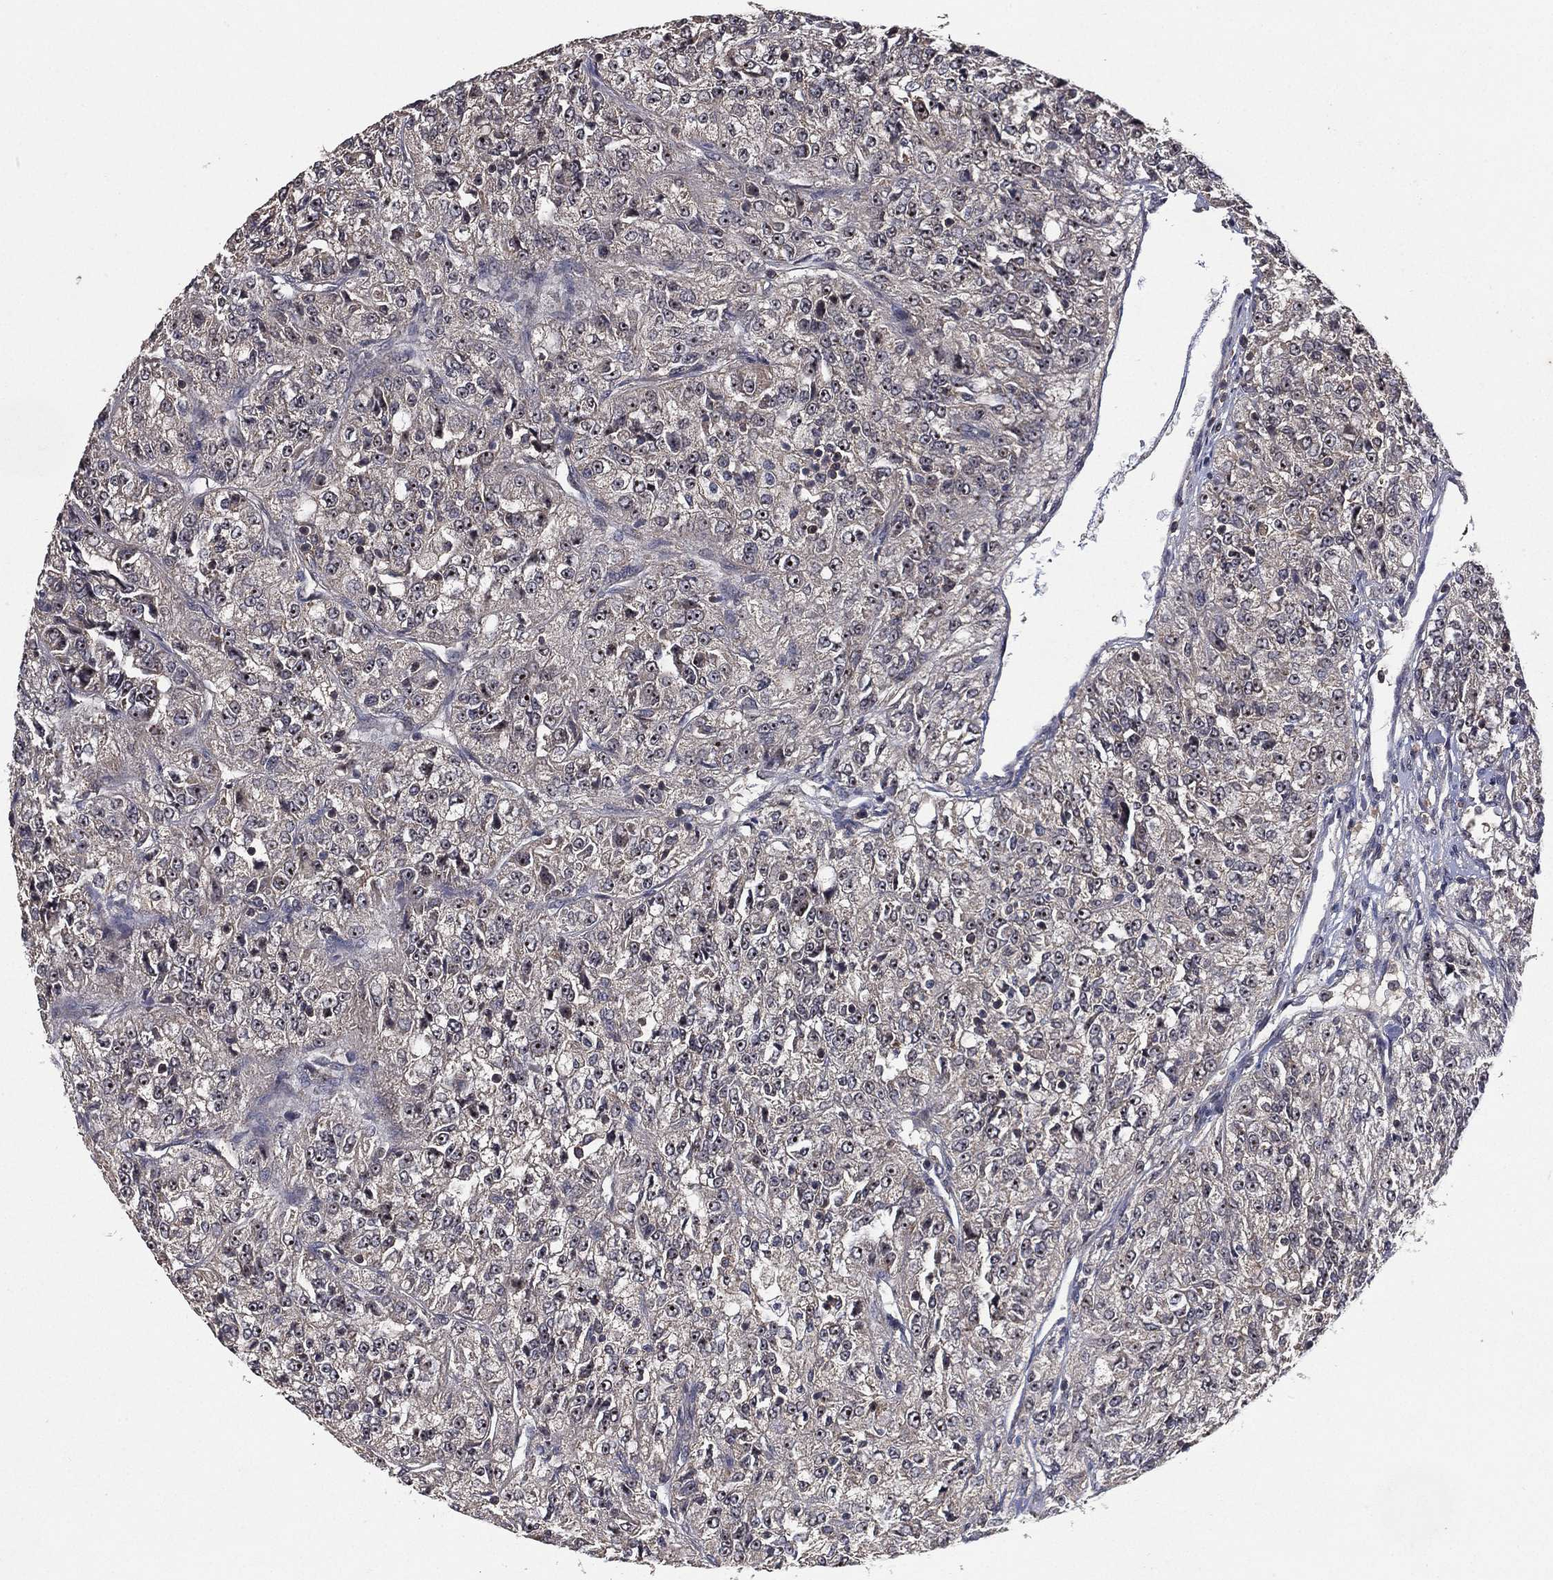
{"staining": {"intensity": "negative", "quantity": "none", "location": "none"}, "tissue": "renal cancer", "cell_type": "Tumor cells", "image_type": "cancer", "snomed": [{"axis": "morphology", "description": "Adenocarcinoma, NOS"}, {"axis": "topography", "description": "Kidney"}], "caption": "IHC photomicrograph of neoplastic tissue: human renal cancer (adenocarcinoma) stained with DAB (3,3'-diaminobenzidine) shows no significant protein positivity in tumor cells. (DAB (3,3'-diaminobenzidine) immunohistochemistry (IHC), high magnification).", "gene": "NELFCD", "patient": {"sex": "female", "age": 63}}